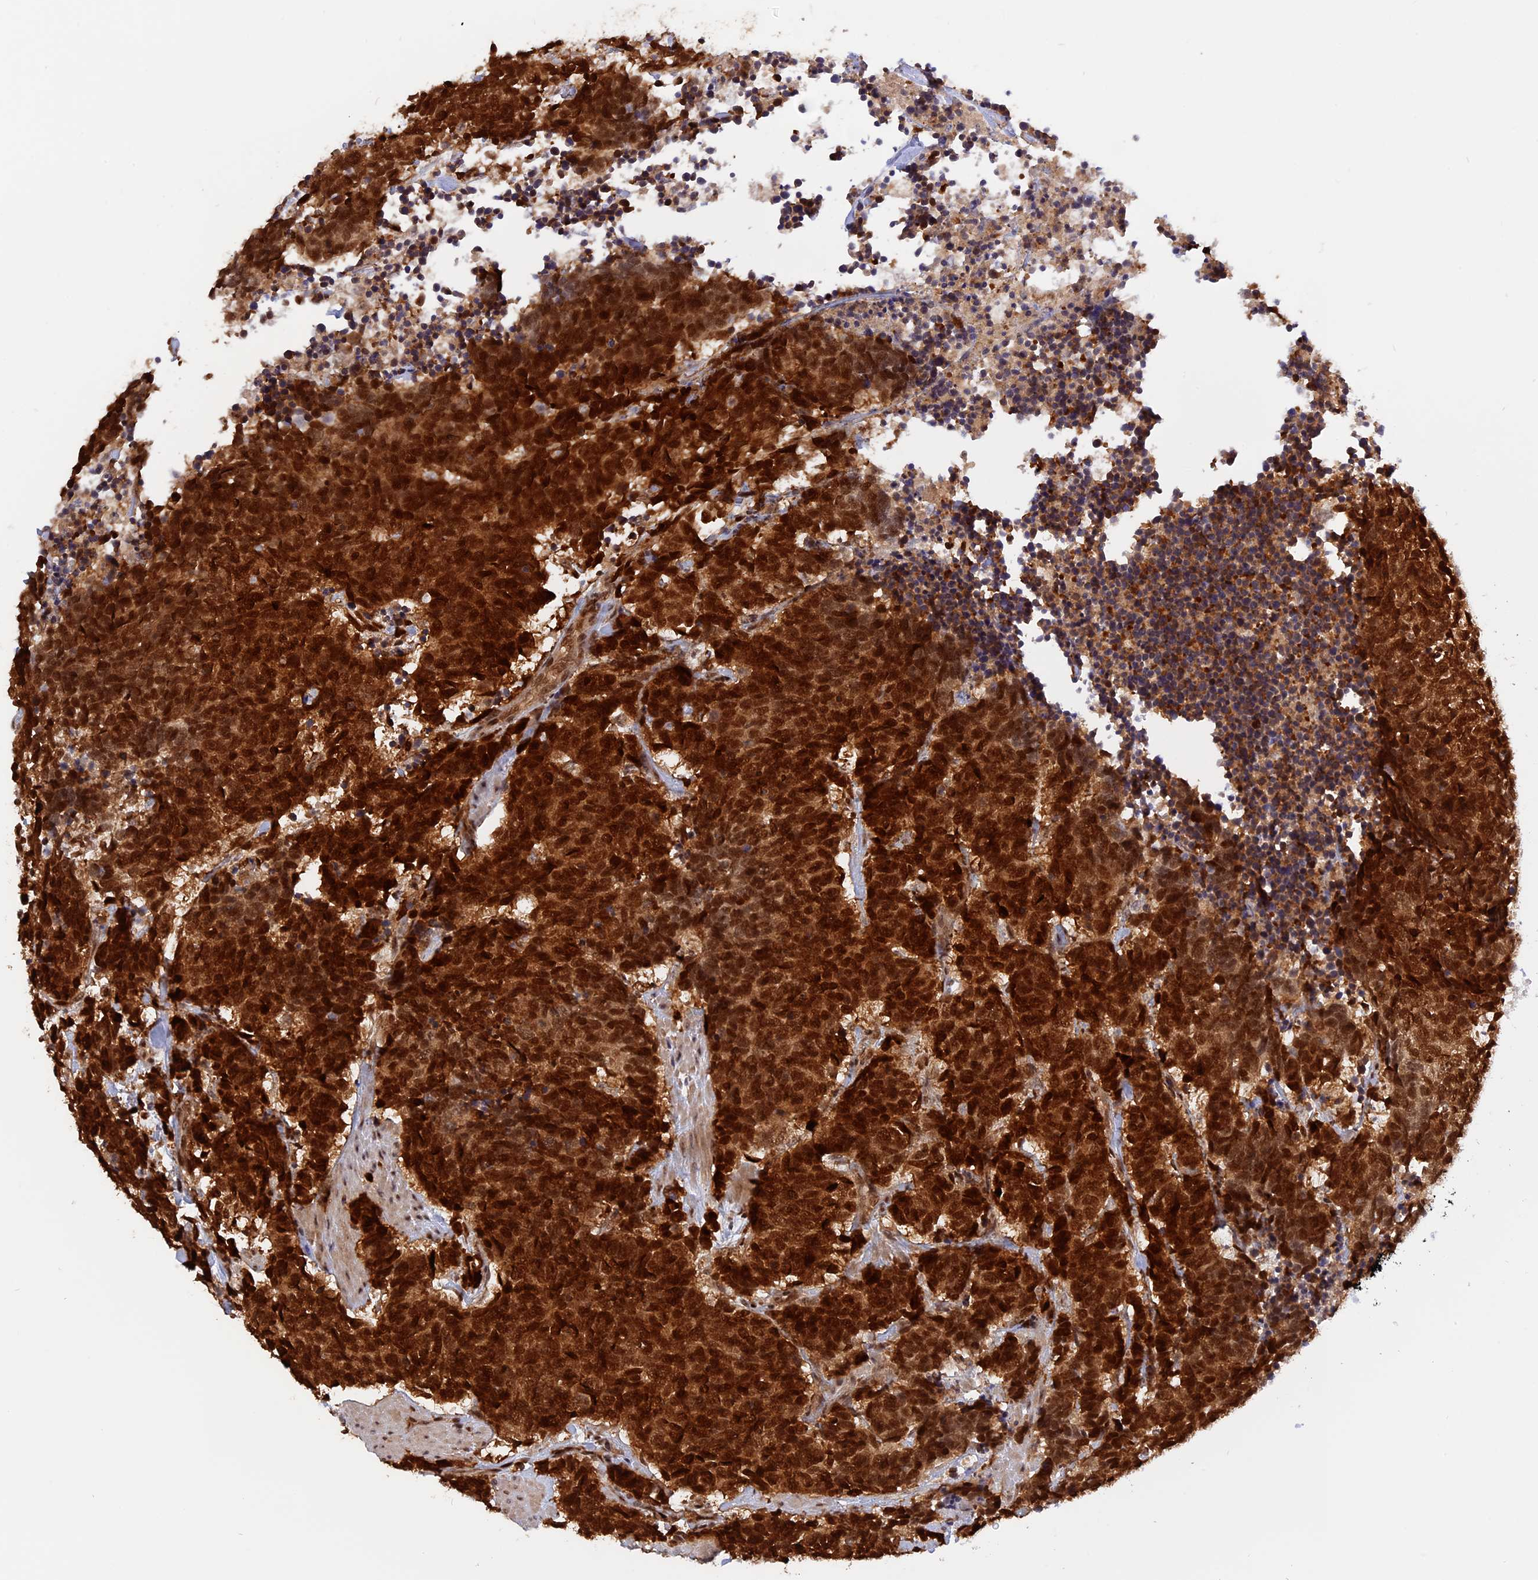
{"staining": {"intensity": "strong", "quantity": ">75%", "location": "cytoplasmic/membranous,nuclear"}, "tissue": "carcinoid", "cell_type": "Tumor cells", "image_type": "cancer", "snomed": [{"axis": "morphology", "description": "Carcinoma, NOS"}, {"axis": "morphology", "description": "Carcinoid, malignant, NOS"}, {"axis": "topography", "description": "Urinary bladder"}], "caption": "Protein staining of malignant carcinoid tissue reveals strong cytoplasmic/membranous and nuclear staining in approximately >75% of tumor cells. The protein is stained brown, and the nuclei are stained in blue (DAB IHC with brightfield microscopy, high magnification).", "gene": "ZNF428", "patient": {"sex": "male", "age": 57}}